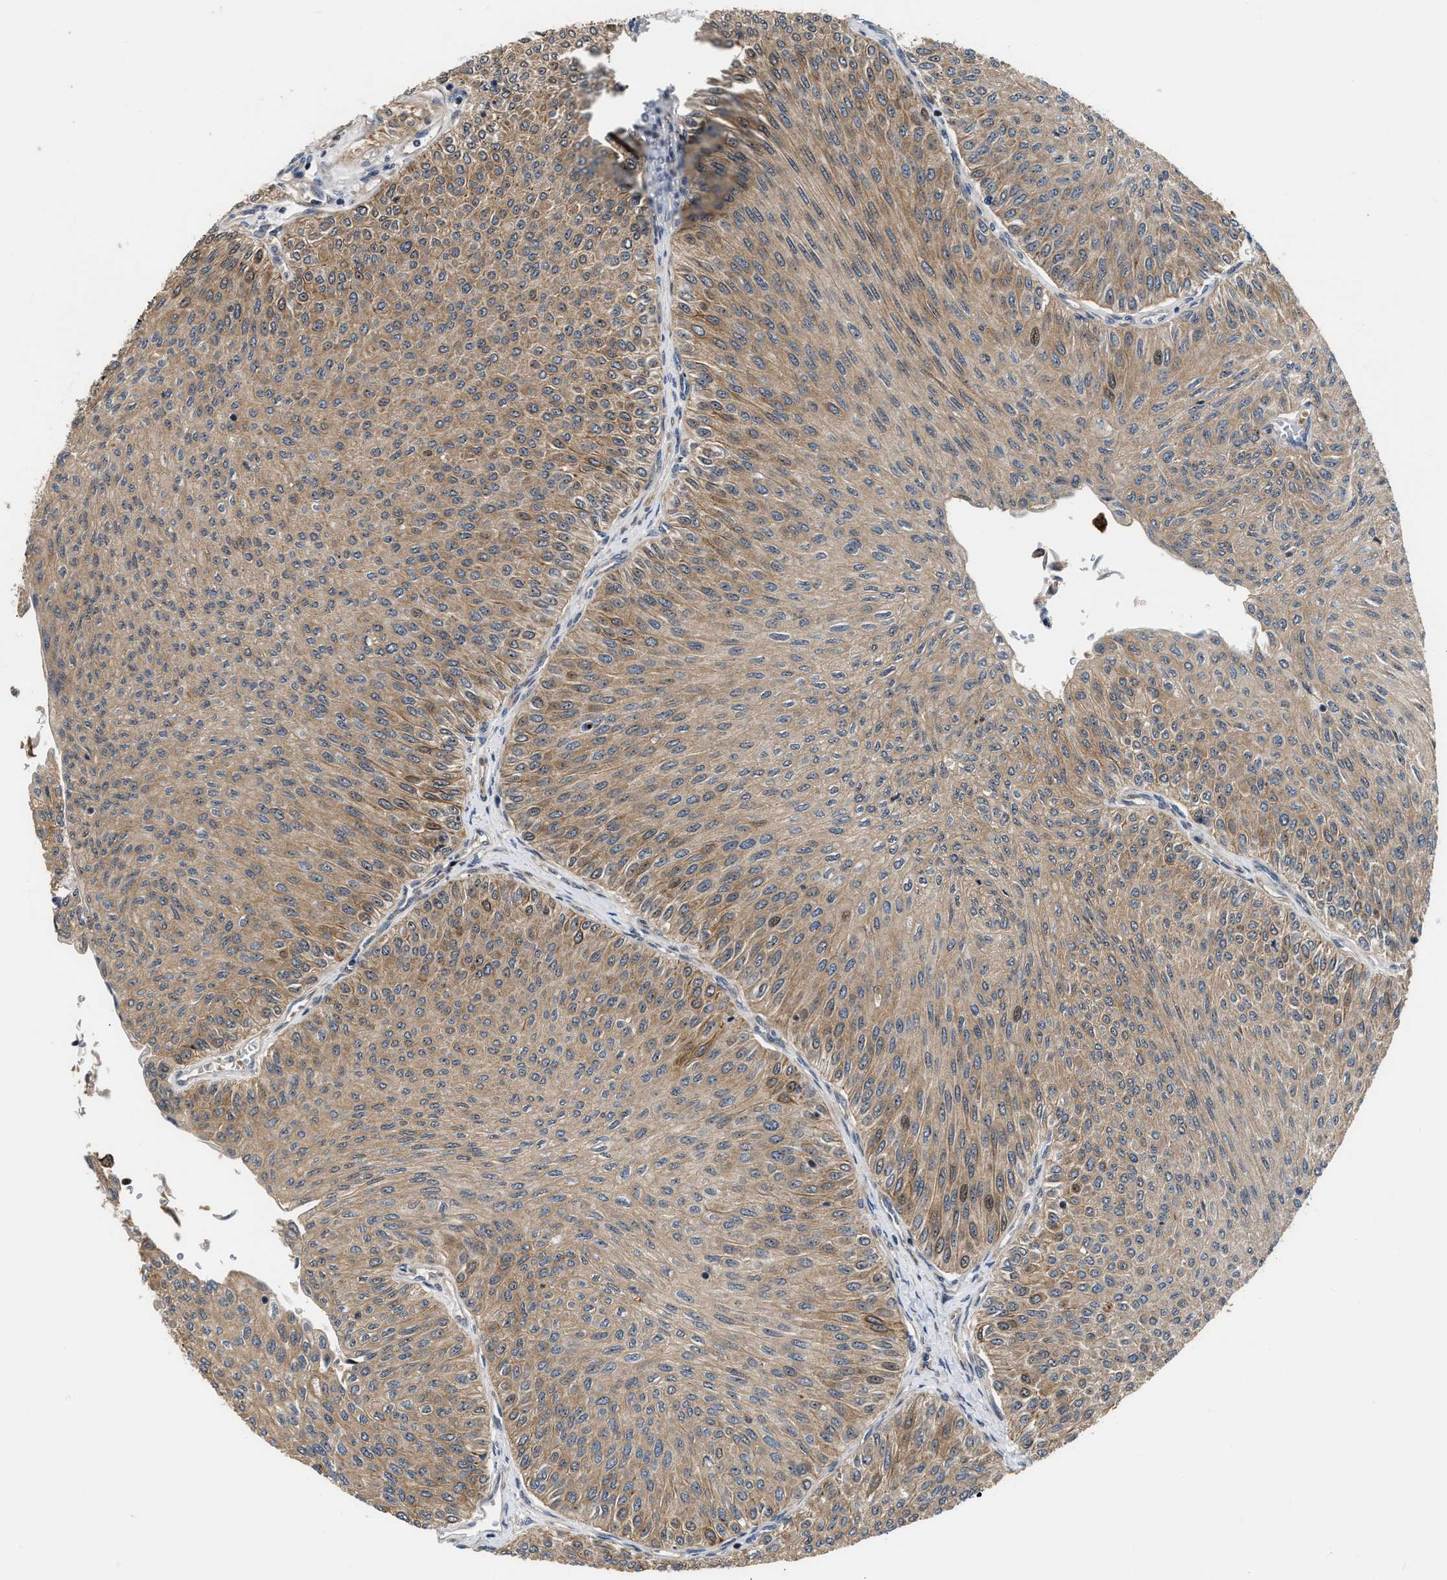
{"staining": {"intensity": "moderate", "quantity": ">75%", "location": "cytoplasmic/membranous,nuclear"}, "tissue": "urothelial cancer", "cell_type": "Tumor cells", "image_type": "cancer", "snomed": [{"axis": "morphology", "description": "Urothelial carcinoma, Low grade"}, {"axis": "topography", "description": "Urinary bladder"}], "caption": "Protein expression analysis of human urothelial cancer reveals moderate cytoplasmic/membranous and nuclear positivity in about >75% of tumor cells.", "gene": "ALDH3A2", "patient": {"sex": "male", "age": 78}}